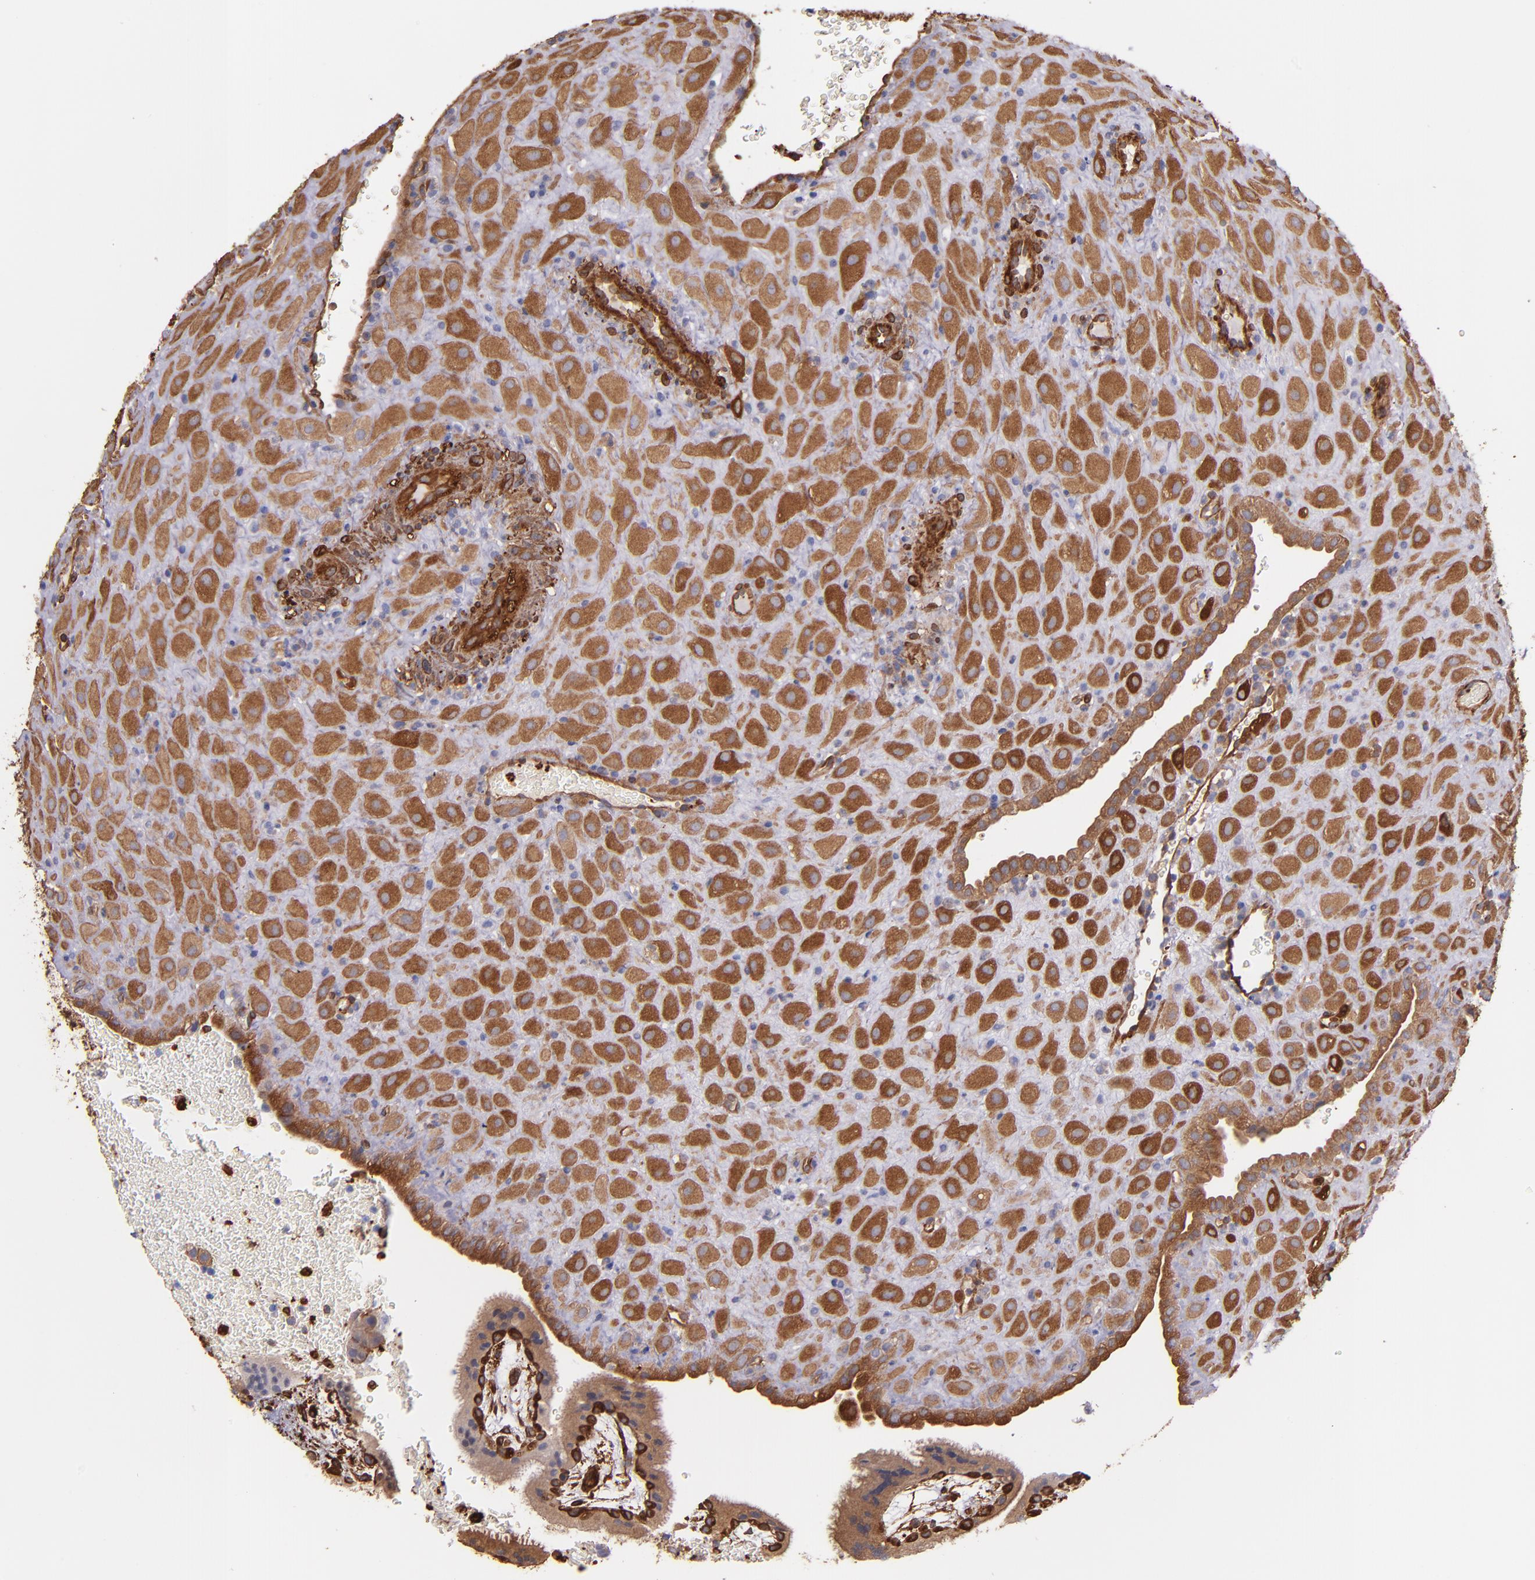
{"staining": {"intensity": "moderate", "quantity": "25%-75%", "location": "cytoplasmic/membranous"}, "tissue": "placenta", "cell_type": "Decidual cells", "image_type": "normal", "snomed": [{"axis": "morphology", "description": "Normal tissue, NOS"}, {"axis": "topography", "description": "Placenta"}], "caption": "DAB (3,3'-diaminobenzidine) immunohistochemical staining of normal placenta shows moderate cytoplasmic/membranous protein expression in approximately 25%-75% of decidual cells.", "gene": "VCL", "patient": {"sex": "female", "age": 19}}